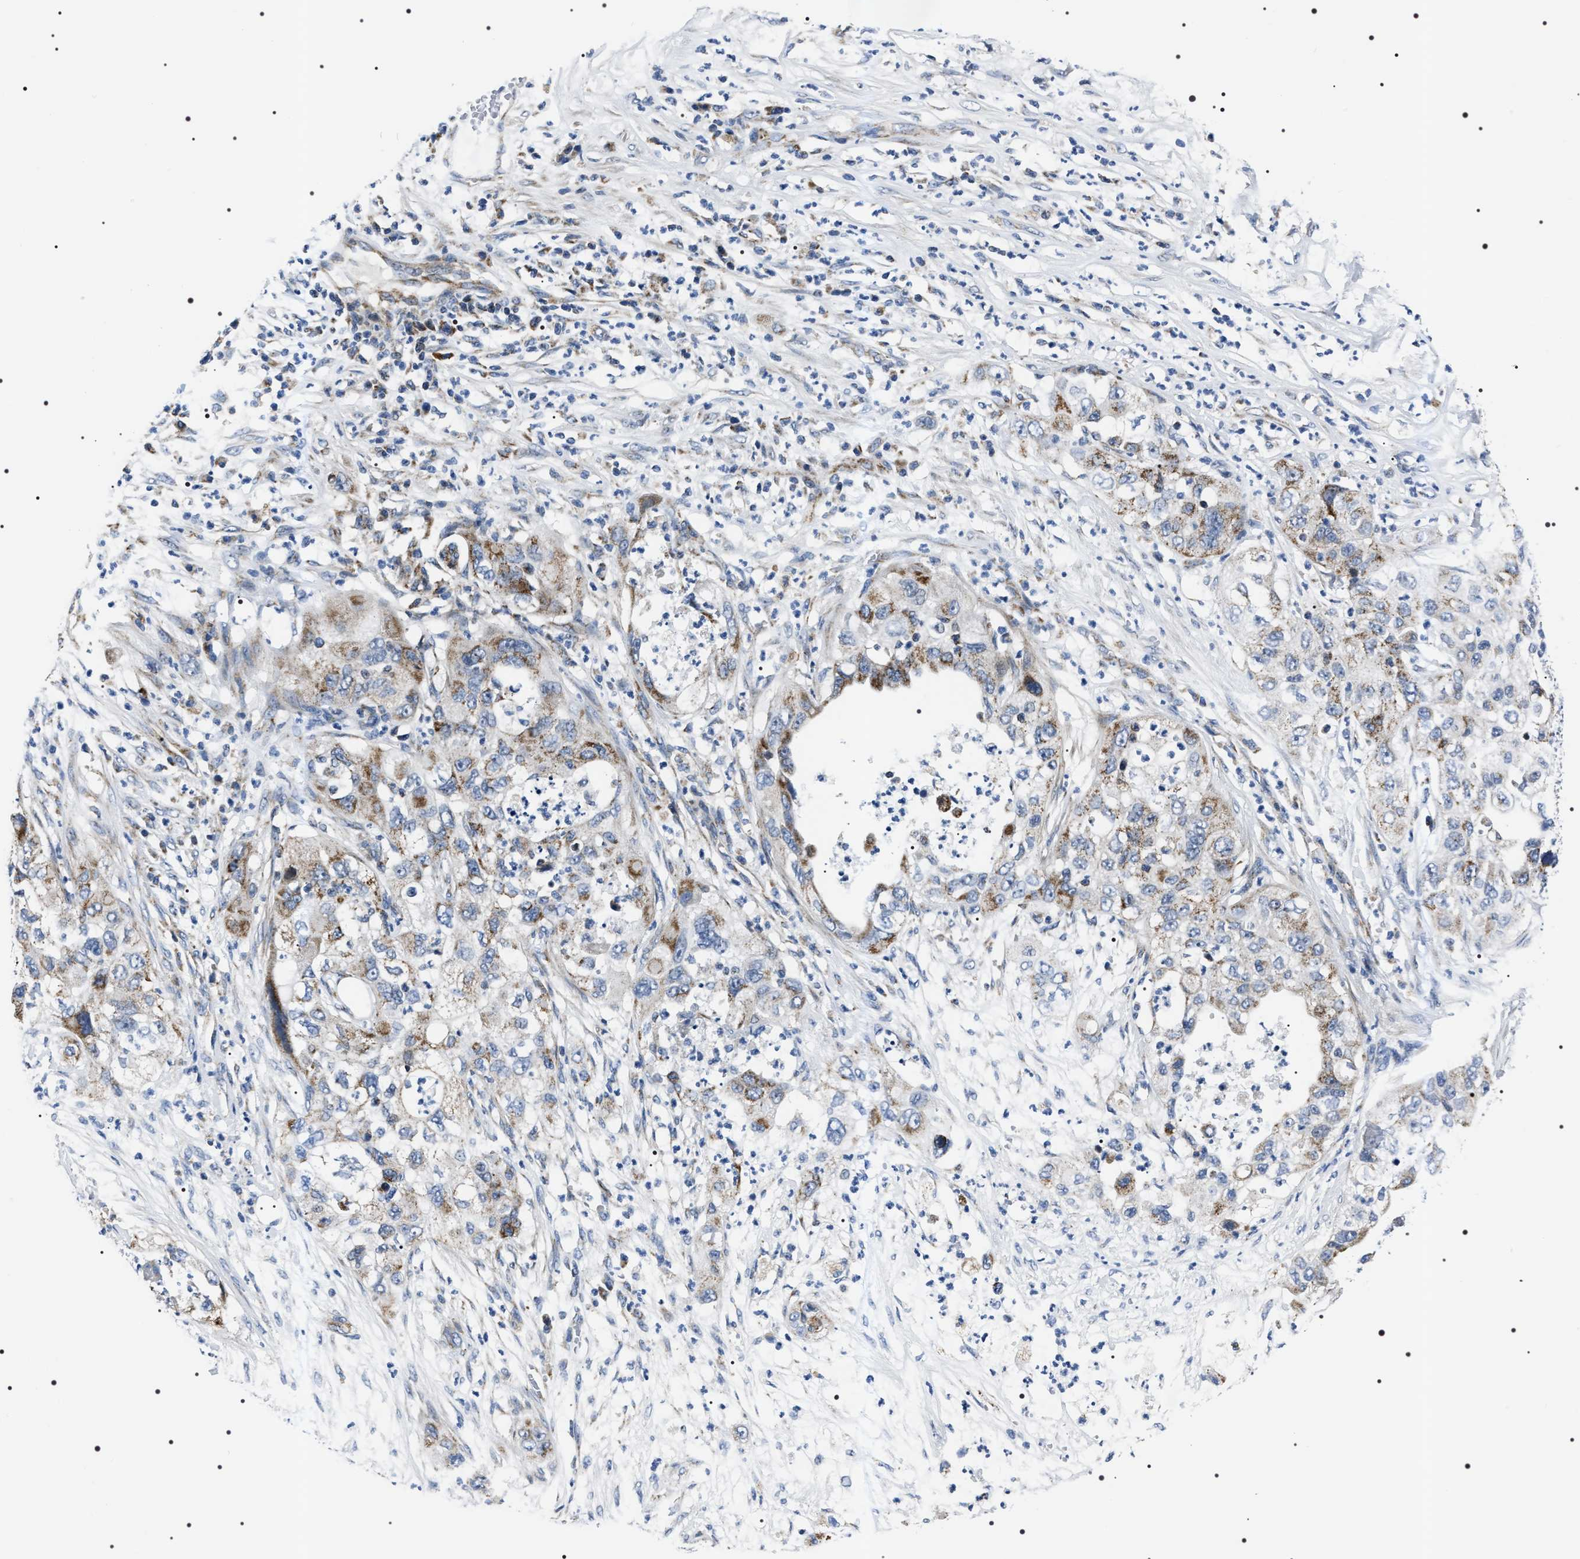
{"staining": {"intensity": "weak", "quantity": ">75%", "location": "cytoplasmic/membranous"}, "tissue": "pancreatic cancer", "cell_type": "Tumor cells", "image_type": "cancer", "snomed": [{"axis": "morphology", "description": "Adenocarcinoma, NOS"}, {"axis": "topography", "description": "Pancreas"}], "caption": "A brown stain labels weak cytoplasmic/membranous expression of a protein in pancreatic adenocarcinoma tumor cells.", "gene": "NTMT1", "patient": {"sex": "female", "age": 78}}